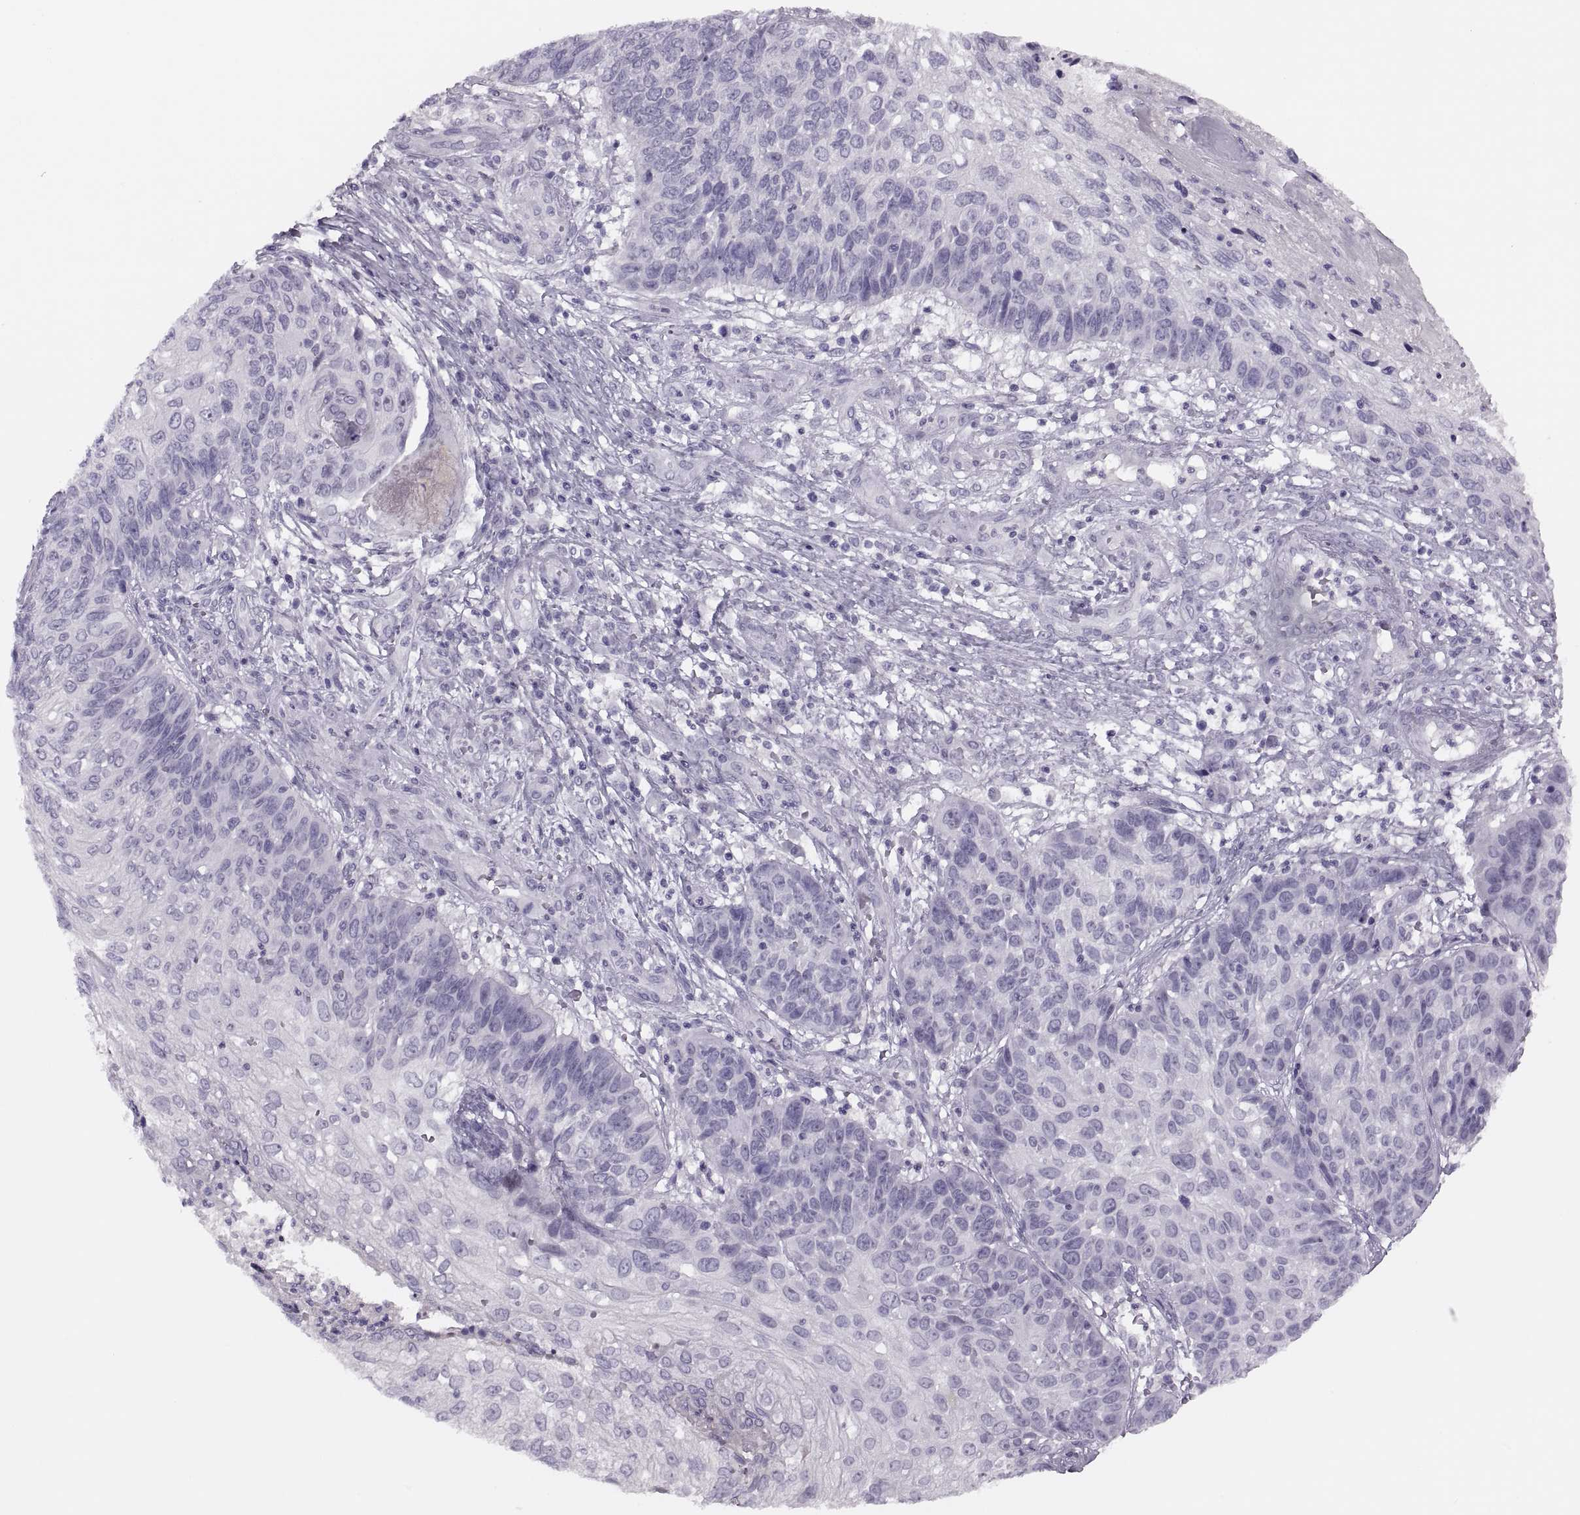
{"staining": {"intensity": "negative", "quantity": "none", "location": "none"}, "tissue": "skin cancer", "cell_type": "Tumor cells", "image_type": "cancer", "snomed": [{"axis": "morphology", "description": "Squamous cell carcinoma, NOS"}, {"axis": "topography", "description": "Skin"}], "caption": "There is no significant positivity in tumor cells of skin cancer (squamous cell carcinoma). The staining is performed using DAB brown chromogen with nuclei counter-stained in using hematoxylin.", "gene": "FAM24A", "patient": {"sex": "male", "age": 92}}